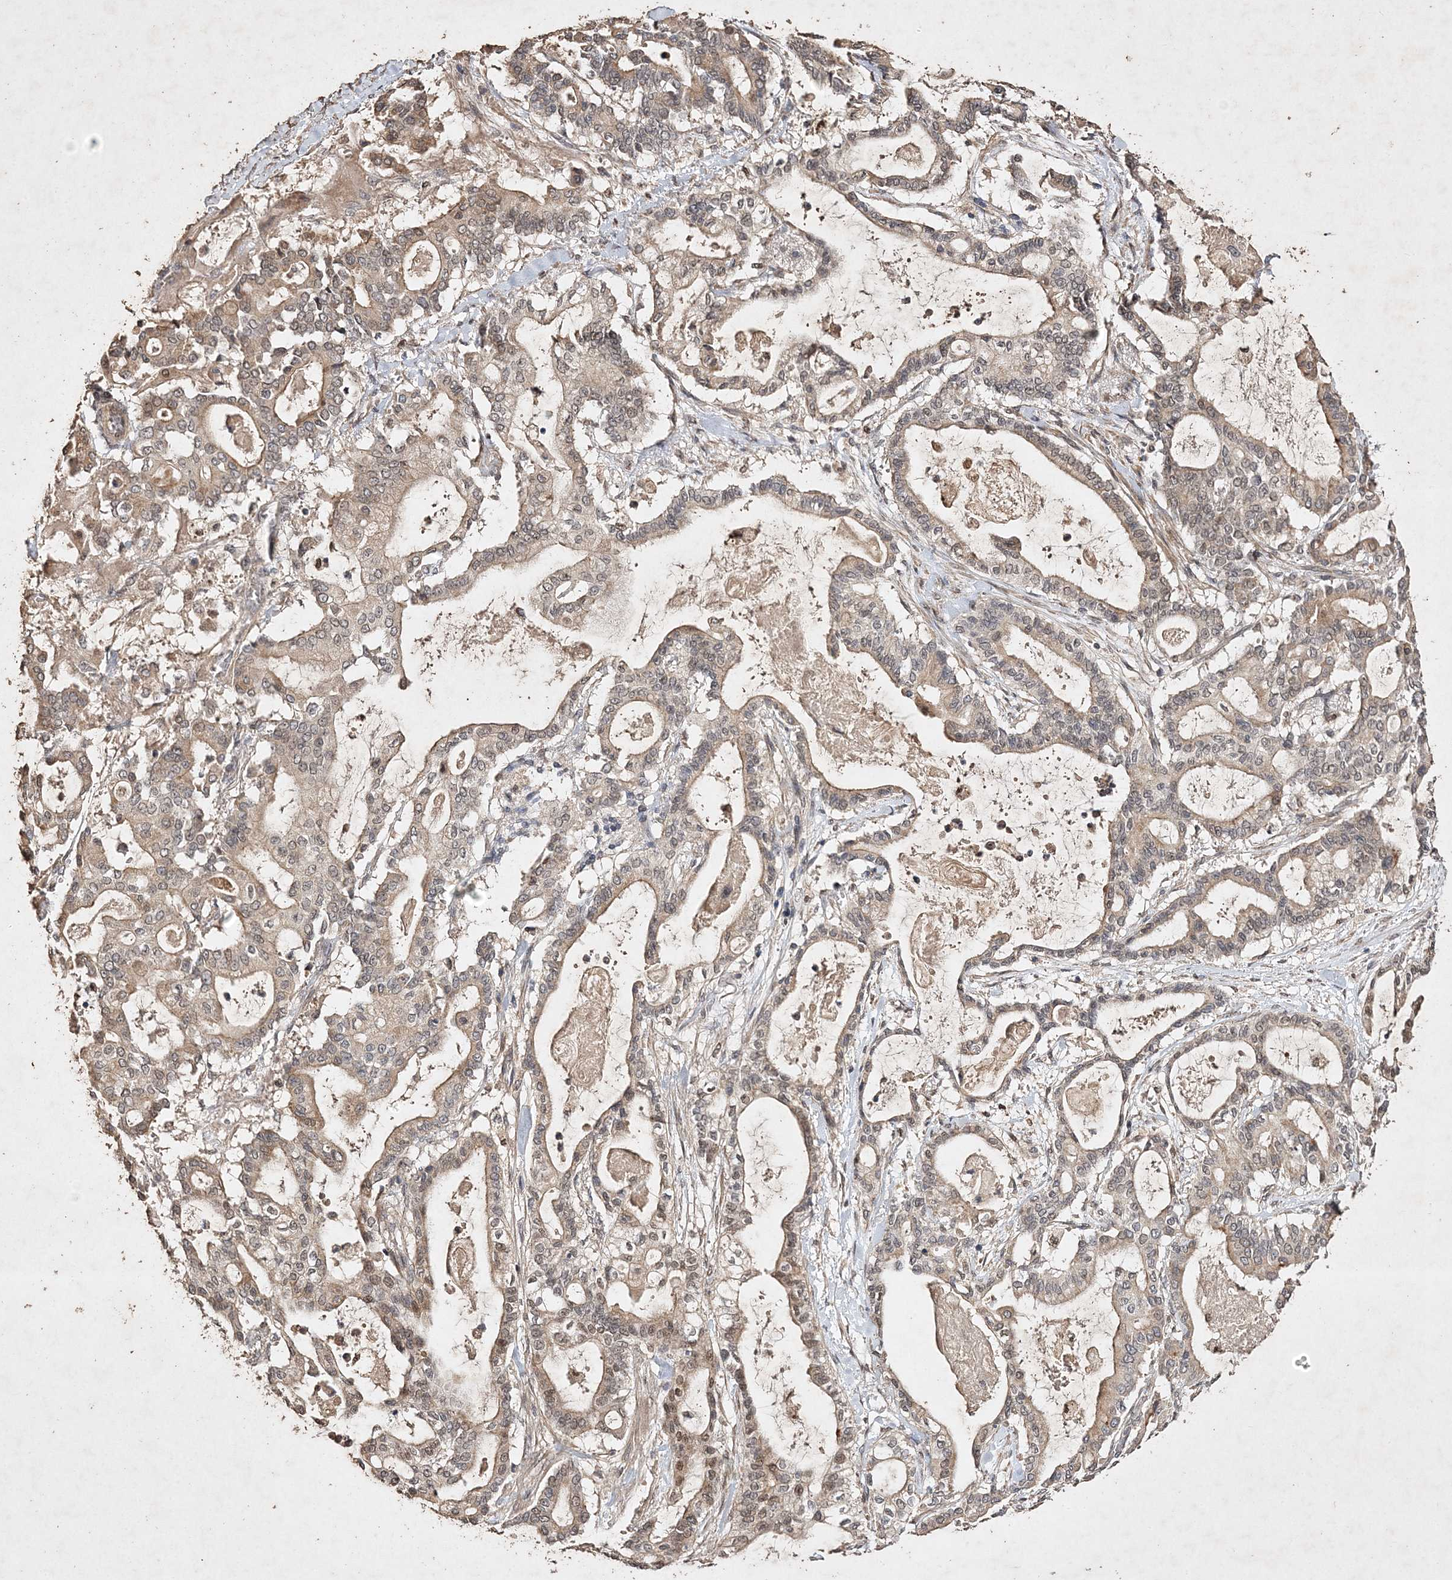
{"staining": {"intensity": "moderate", "quantity": ">75%", "location": "cytoplasmic/membranous,nuclear"}, "tissue": "pancreatic cancer", "cell_type": "Tumor cells", "image_type": "cancer", "snomed": [{"axis": "morphology", "description": "Adenocarcinoma, NOS"}, {"axis": "topography", "description": "Pancreas"}], "caption": "Immunohistochemical staining of pancreatic cancer (adenocarcinoma) reveals medium levels of moderate cytoplasmic/membranous and nuclear positivity in approximately >75% of tumor cells.", "gene": "C3orf38", "patient": {"sex": "male", "age": 63}}